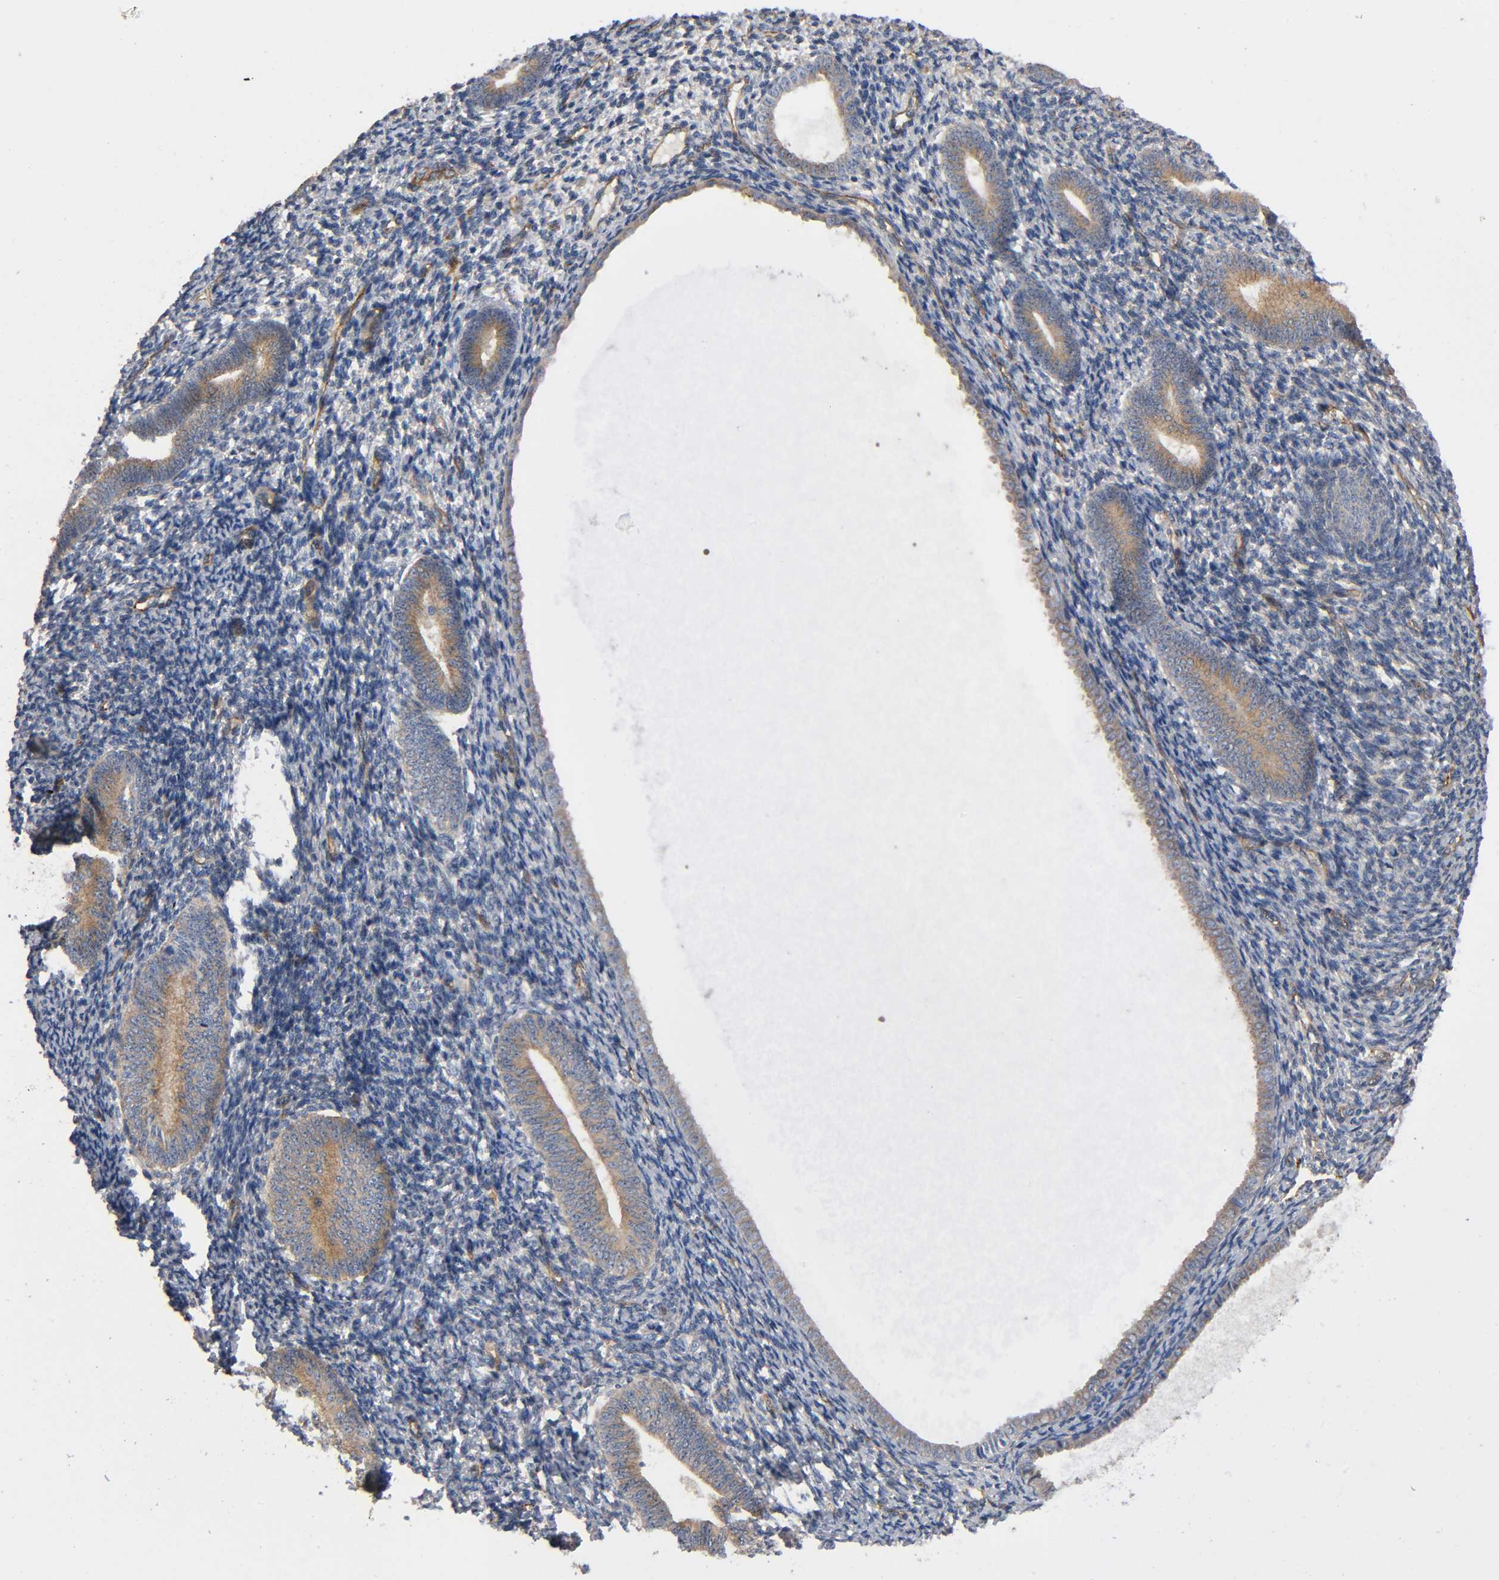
{"staining": {"intensity": "weak", "quantity": ">75%", "location": "cytoplasmic/membranous"}, "tissue": "endometrium", "cell_type": "Cells in endometrial stroma", "image_type": "normal", "snomed": [{"axis": "morphology", "description": "Normal tissue, NOS"}, {"axis": "topography", "description": "Endometrium"}], "caption": "IHC photomicrograph of benign human endometrium stained for a protein (brown), which displays low levels of weak cytoplasmic/membranous expression in approximately >75% of cells in endometrial stroma.", "gene": "MARS1", "patient": {"sex": "female", "age": 57}}